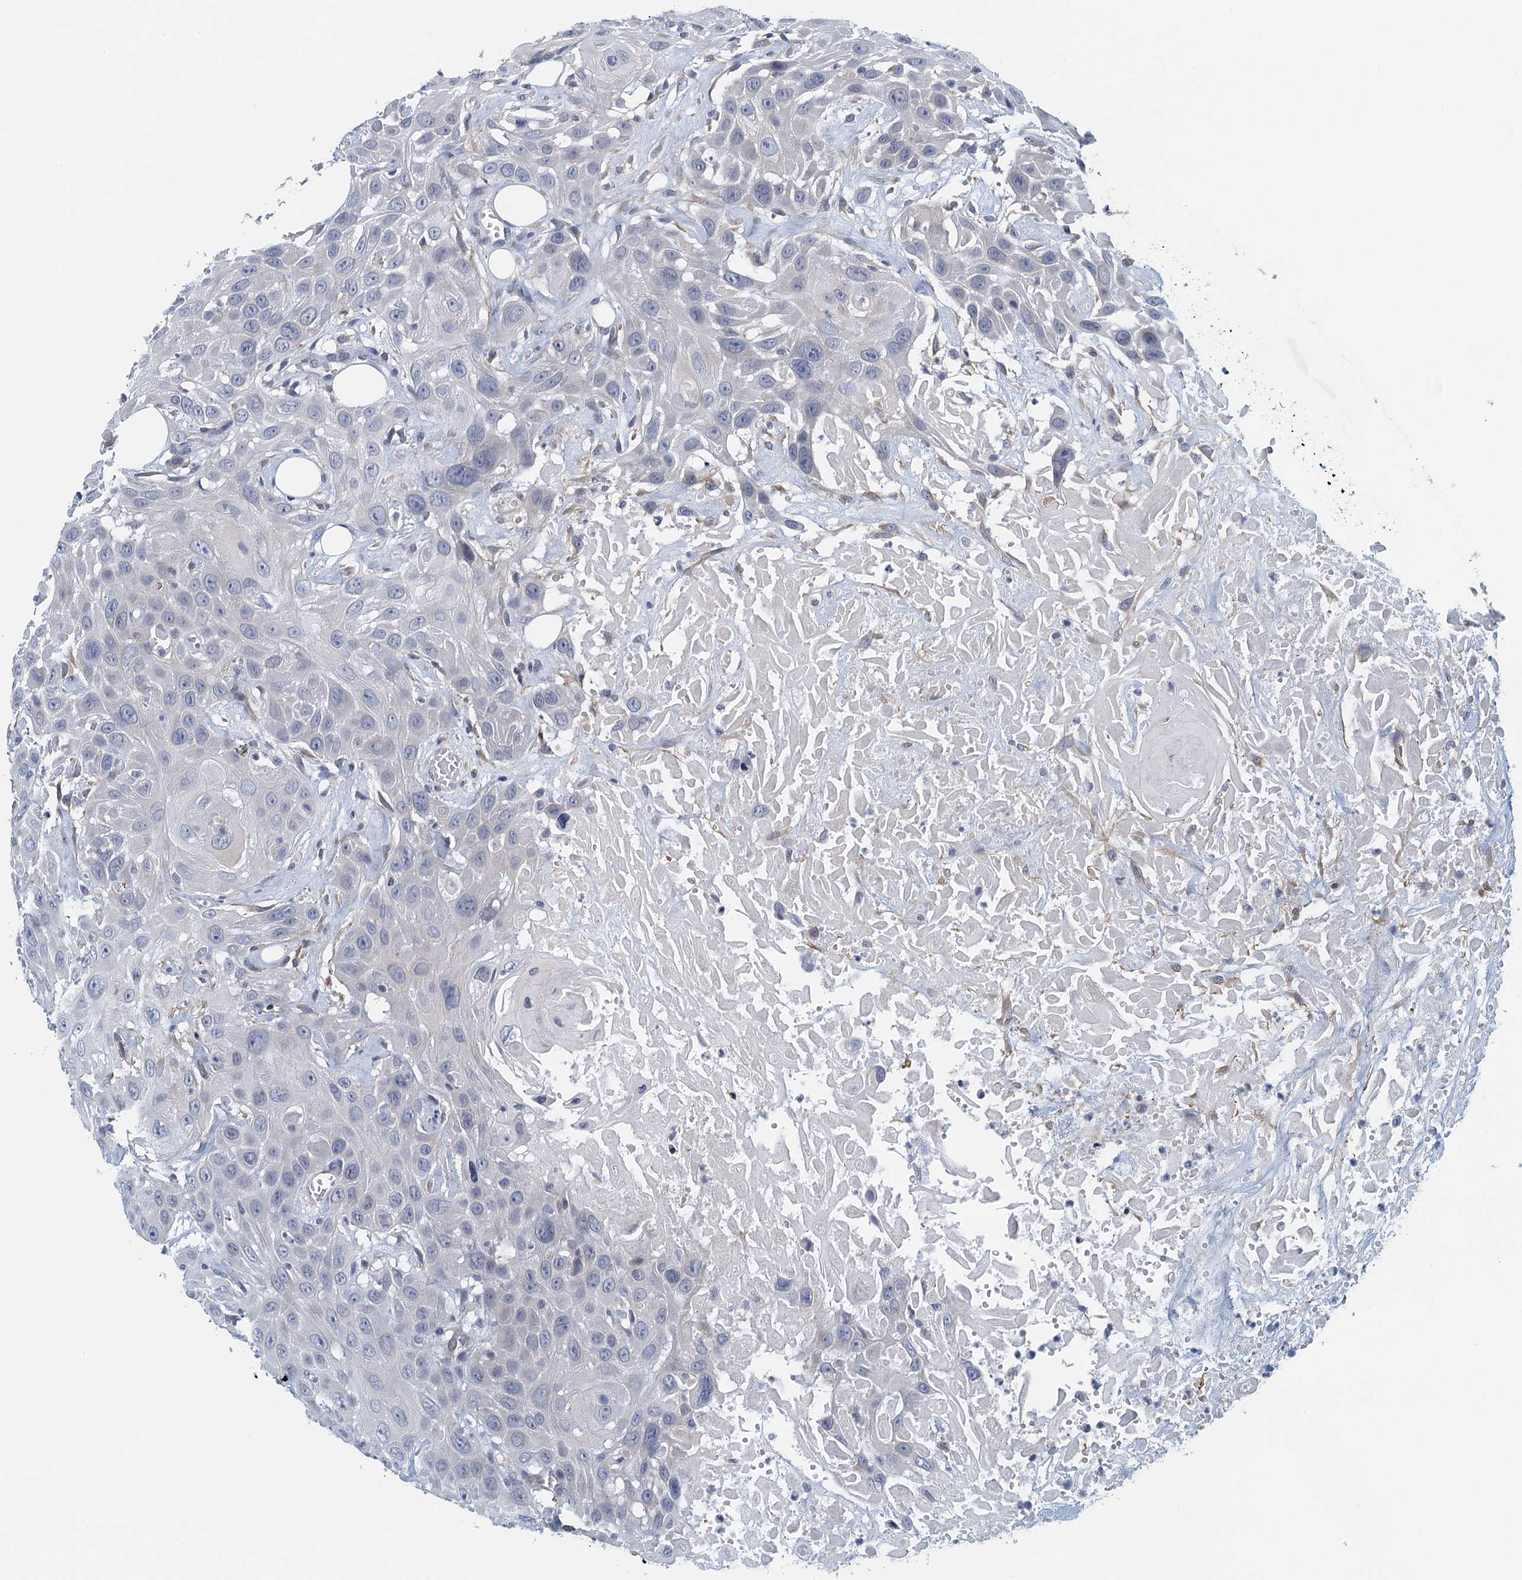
{"staining": {"intensity": "negative", "quantity": "none", "location": "none"}, "tissue": "head and neck cancer", "cell_type": "Tumor cells", "image_type": "cancer", "snomed": [{"axis": "morphology", "description": "Squamous cell carcinoma, NOS"}, {"axis": "topography", "description": "Head-Neck"}], "caption": "DAB (3,3'-diaminobenzidine) immunohistochemical staining of human head and neck cancer (squamous cell carcinoma) displays no significant positivity in tumor cells. The staining is performed using DAB (3,3'-diaminobenzidine) brown chromogen with nuclei counter-stained in using hematoxylin.", "gene": "ALG2", "patient": {"sex": "male", "age": 81}}